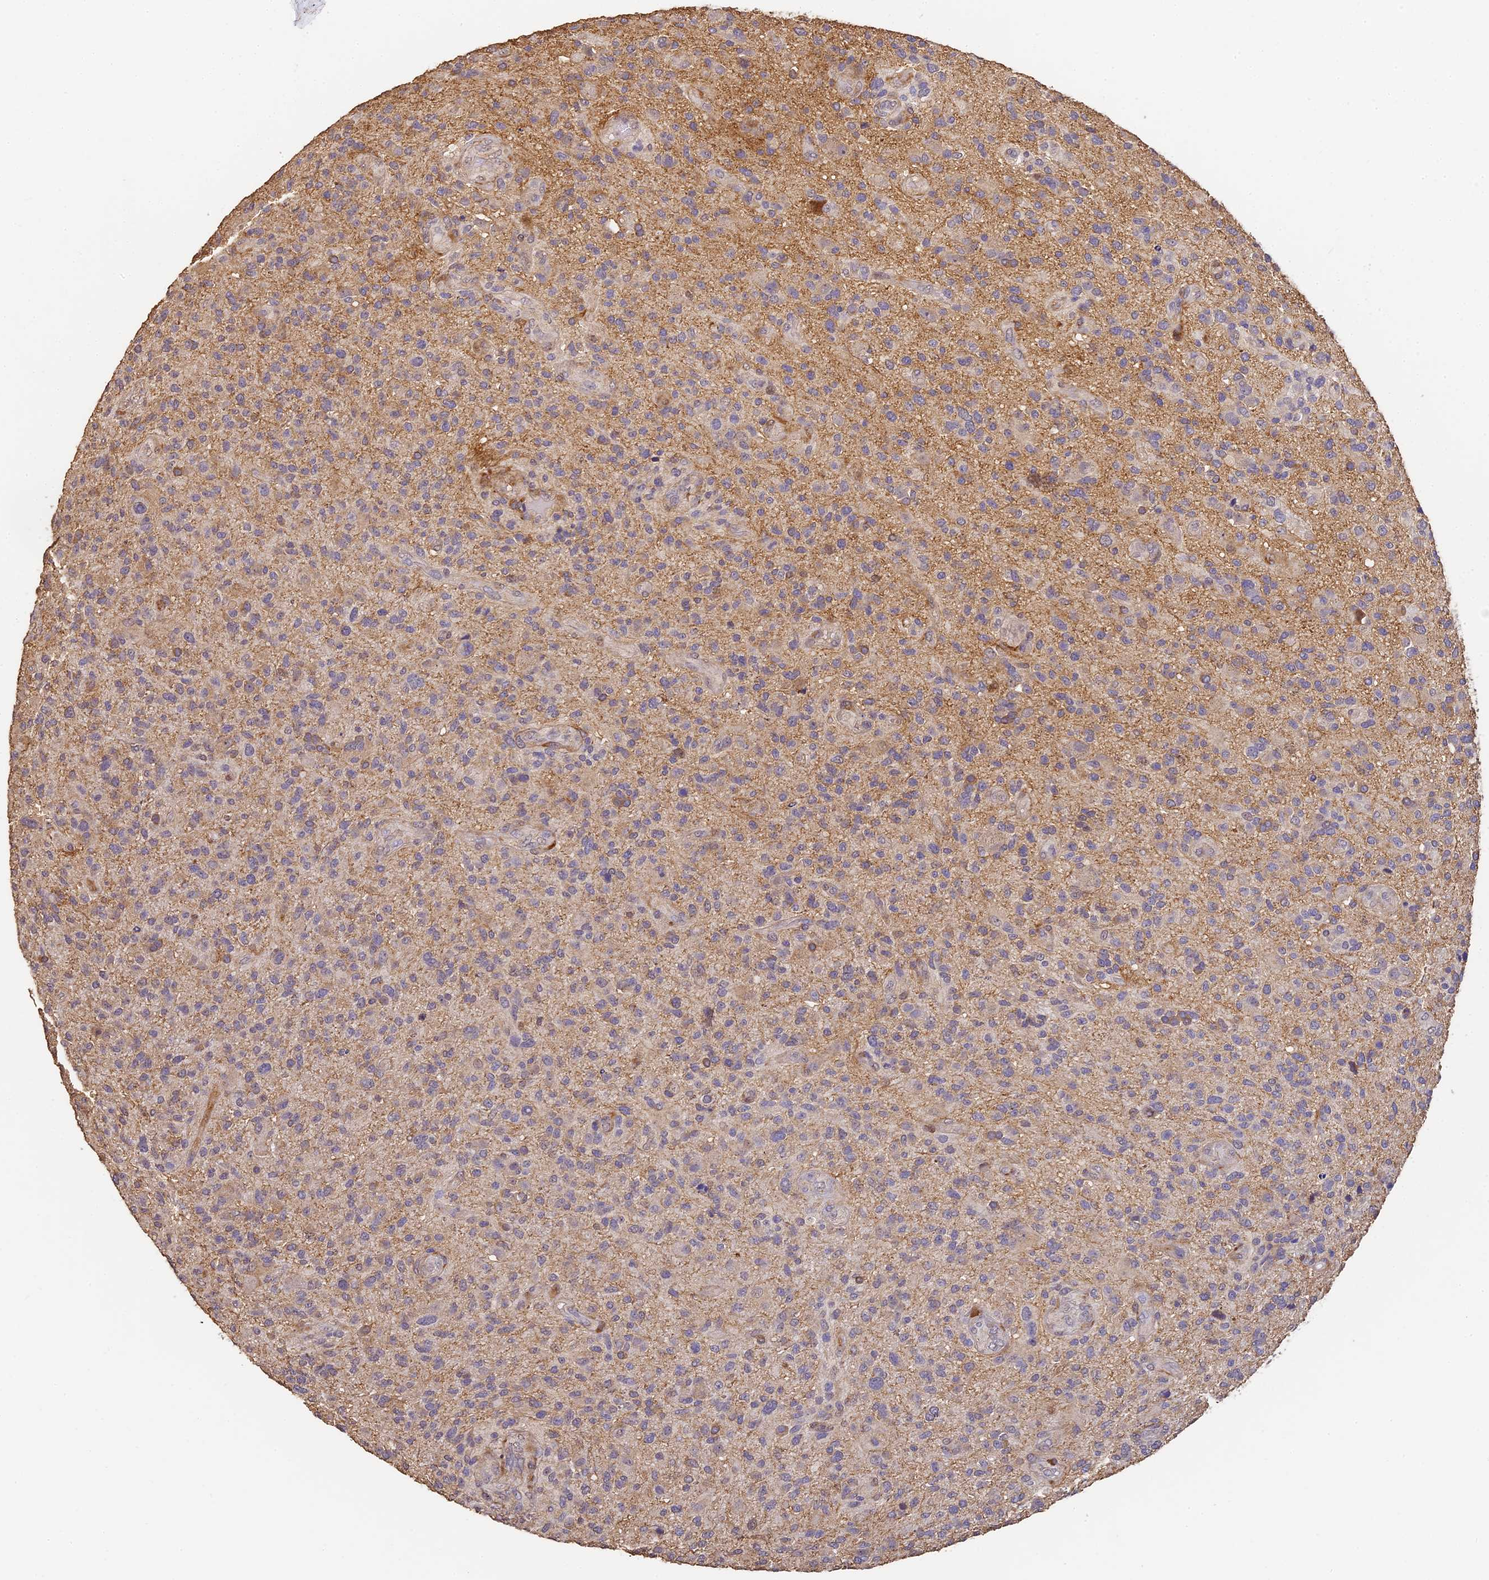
{"staining": {"intensity": "weak", "quantity": "<25%", "location": "cytoplasmic/membranous"}, "tissue": "glioma", "cell_type": "Tumor cells", "image_type": "cancer", "snomed": [{"axis": "morphology", "description": "Glioma, malignant, High grade"}, {"axis": "topography", "description": "Brain"}], "caption": "High magnification brightfield microscopy of malignant high-grade glioma stained with DAB (brown) and counterstained with hematoxylin (blue): tumor cells show no significant staining. The staining was performed using DAB to visualize the protein expression in brown, while the nuclei were stained in blue with hematoxylin (Magnification: 20x).", "gene": "SLC11A1", "patient": {"sex": "male", "age": 47}}